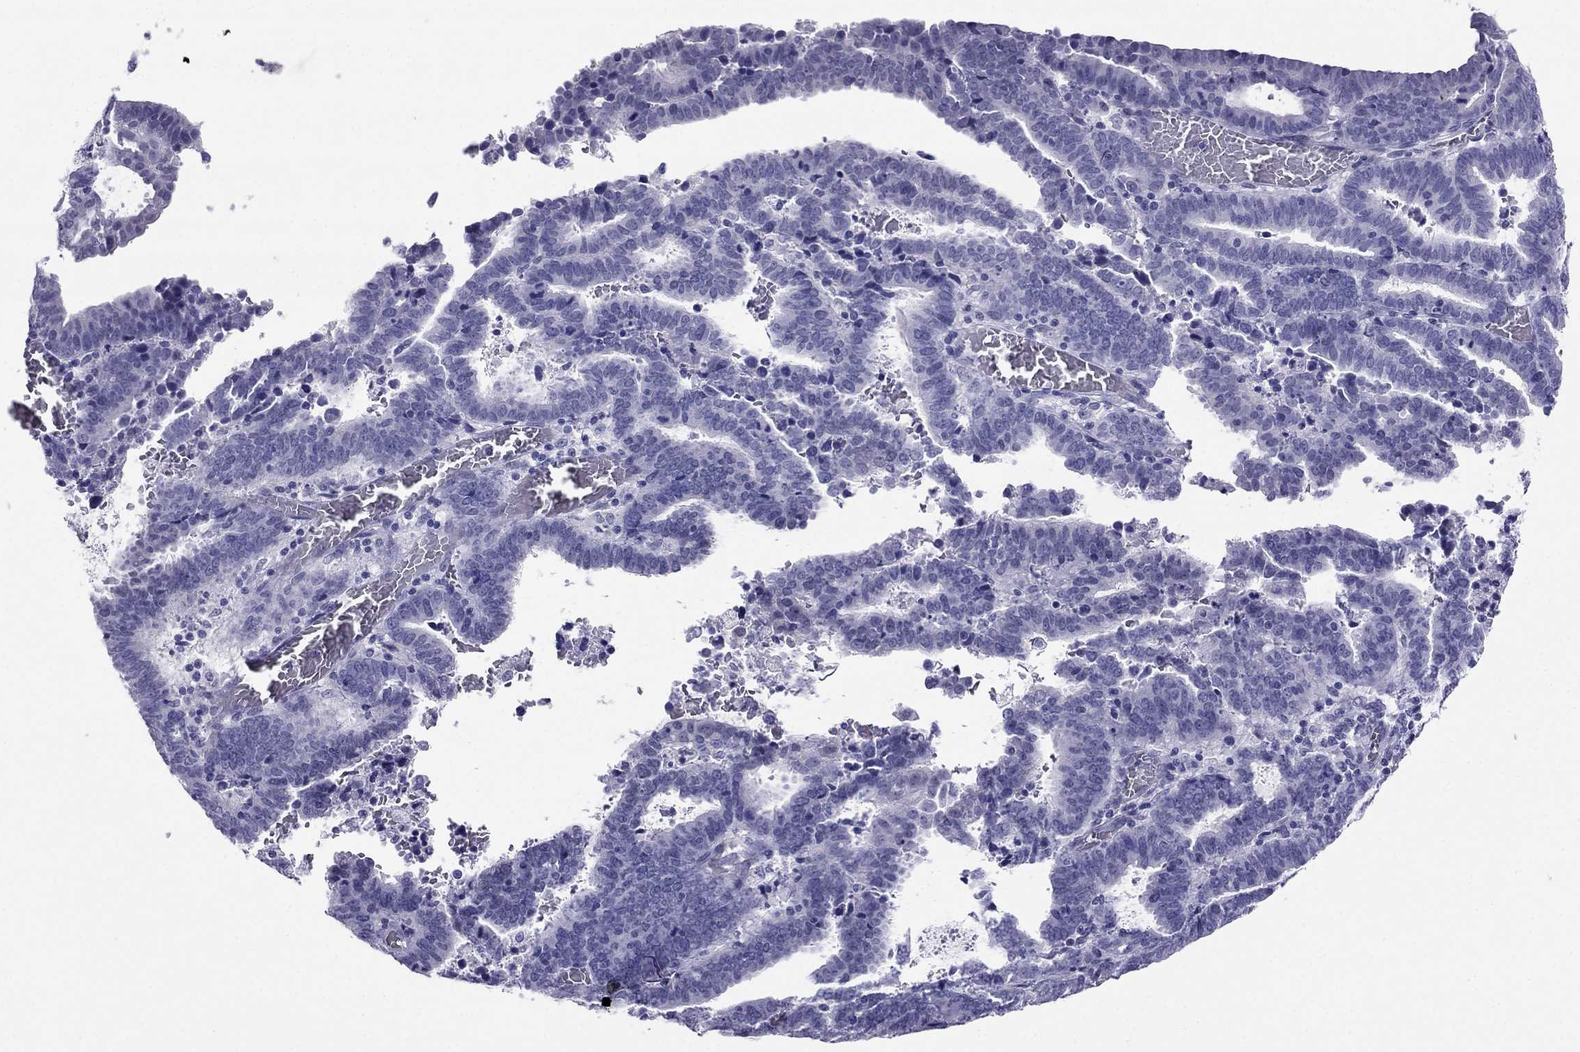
{"staining": {"intensity": "negative", "quantity": "none", "location": "none"}, "tissue": "endometrial cancer", "cell_type": "Tumor cells", "image_type": "cancer", "snomed": [{"axis": "morphology", "description": "Adenocarcinoma, NOS"}, {"axis": "topography", "description": "Uterus"}], "caption": "Immunohistochemistry (IHC) of endometrial cancer (adenocarcinoma) reveals no expression in tumor cells.", "gene": "CROCC2", "patient": {"sex": "female", "age": 83}}